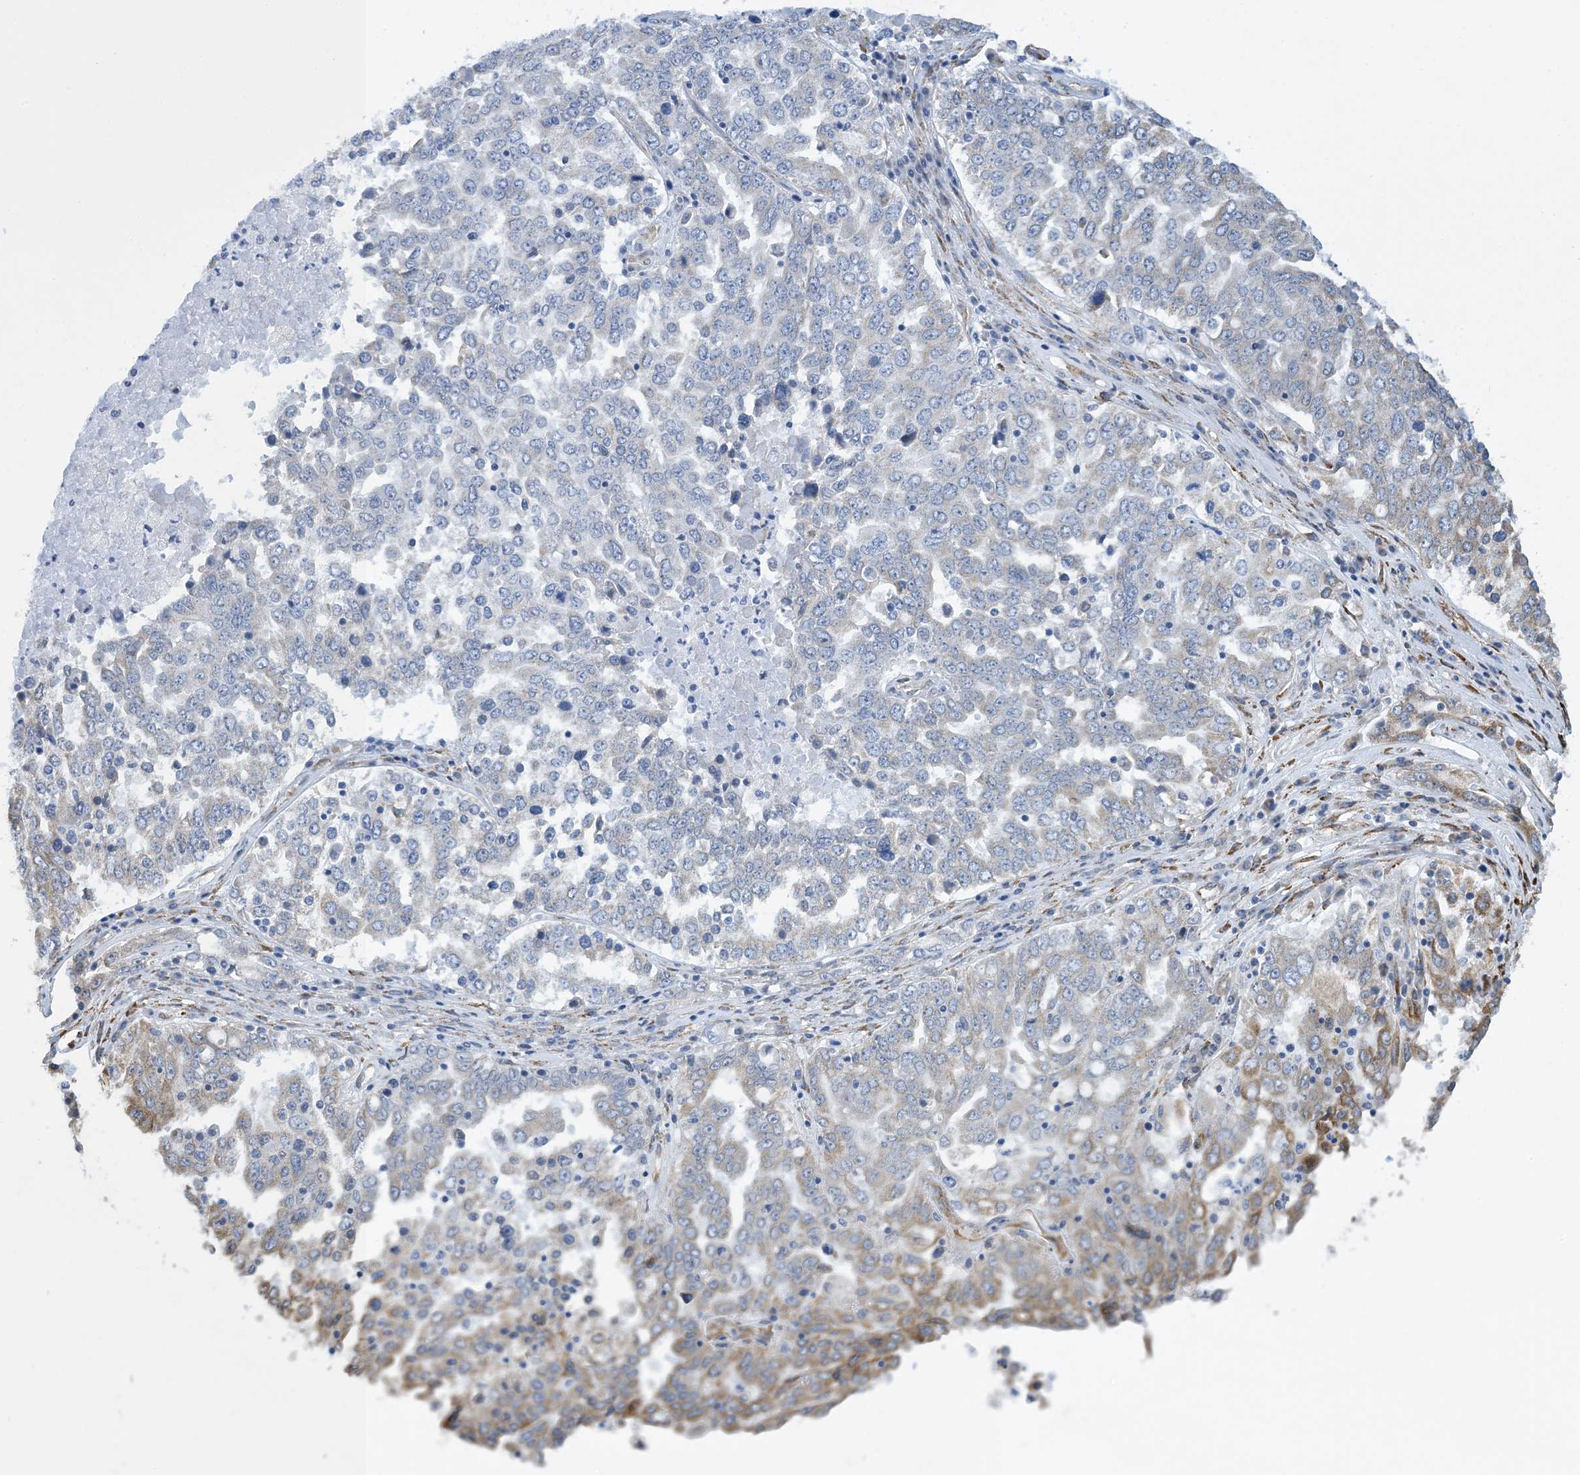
{"staining": {"intensity": "weak", "quantity": "<25%", "location": "cytoplasmic/membranous"}, "tissue": "ovarian cancer", "cell_type": "Tumor cells", "image_type": "cancer", "snomed": [{"axis": "morphology", "description": "Carcinoma, endometroid"}, {"axis": "topography", "description": "Ovary"}], "caption": "Immunohistochemical staining of human ovarian endometroid carcinoma exhibits no significant expression in tumor cells. (DAB immunohistochemistry with hematoxylin counter stain).", "gene": "CCDC14", "patient": {"sex": "female", "age": 62}}